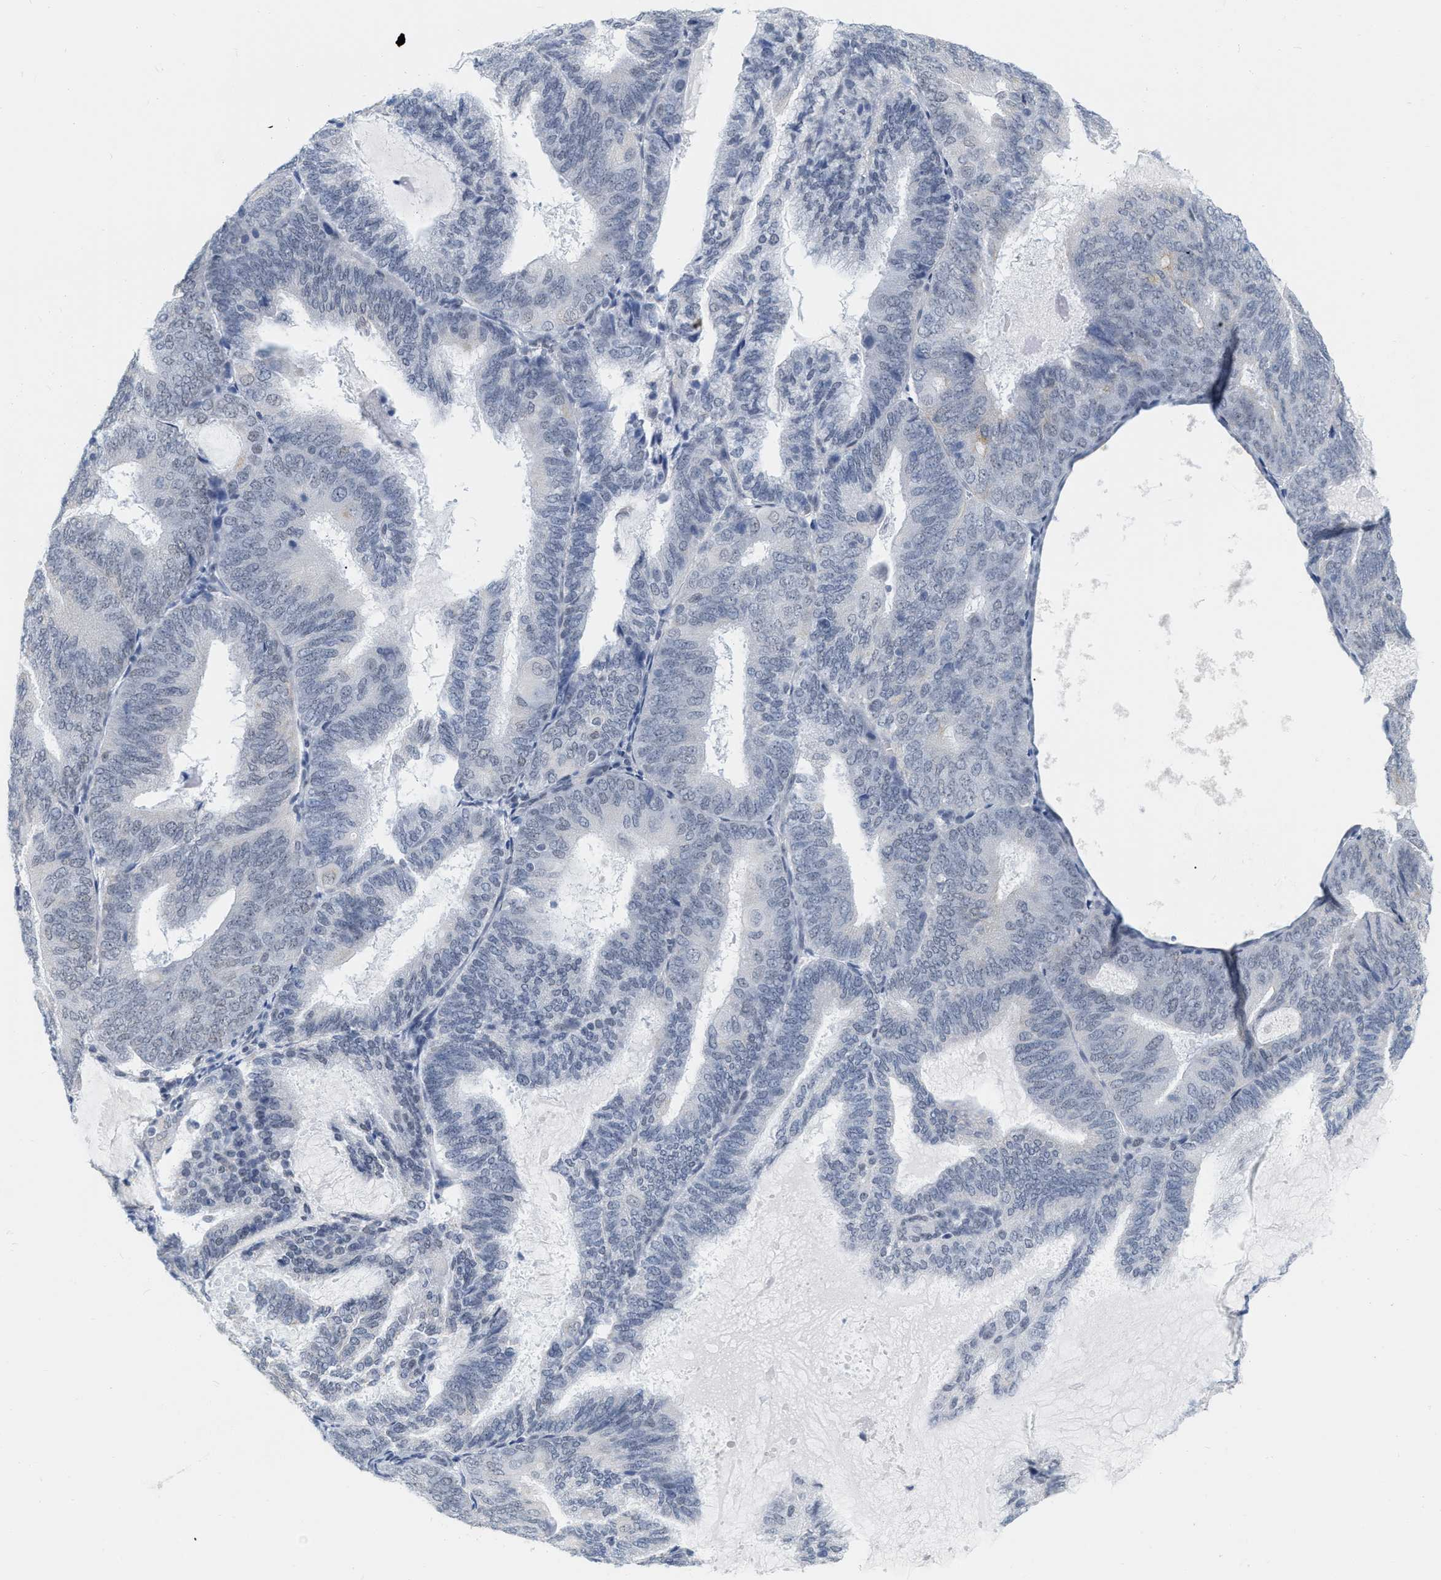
{"staining": {"intensity": "negative", "quantity": "none", "location": "none"}, "tissue": "endometrial cancer", "cell_type": "Tumor cells", "image_type": "cancer", "snomed": [{"axis": "morphology", "description": "Adenocarcinoma, NOS"}, {"axis": "topography", "description": "Endometrium"}], "caption": "DAB immunohistochemical staining of endometrial adenocarcinoma shows no significant positivity in tumor cells.", "gene": "XIRP1", "patient": {"sex": "female", "age": 81}}